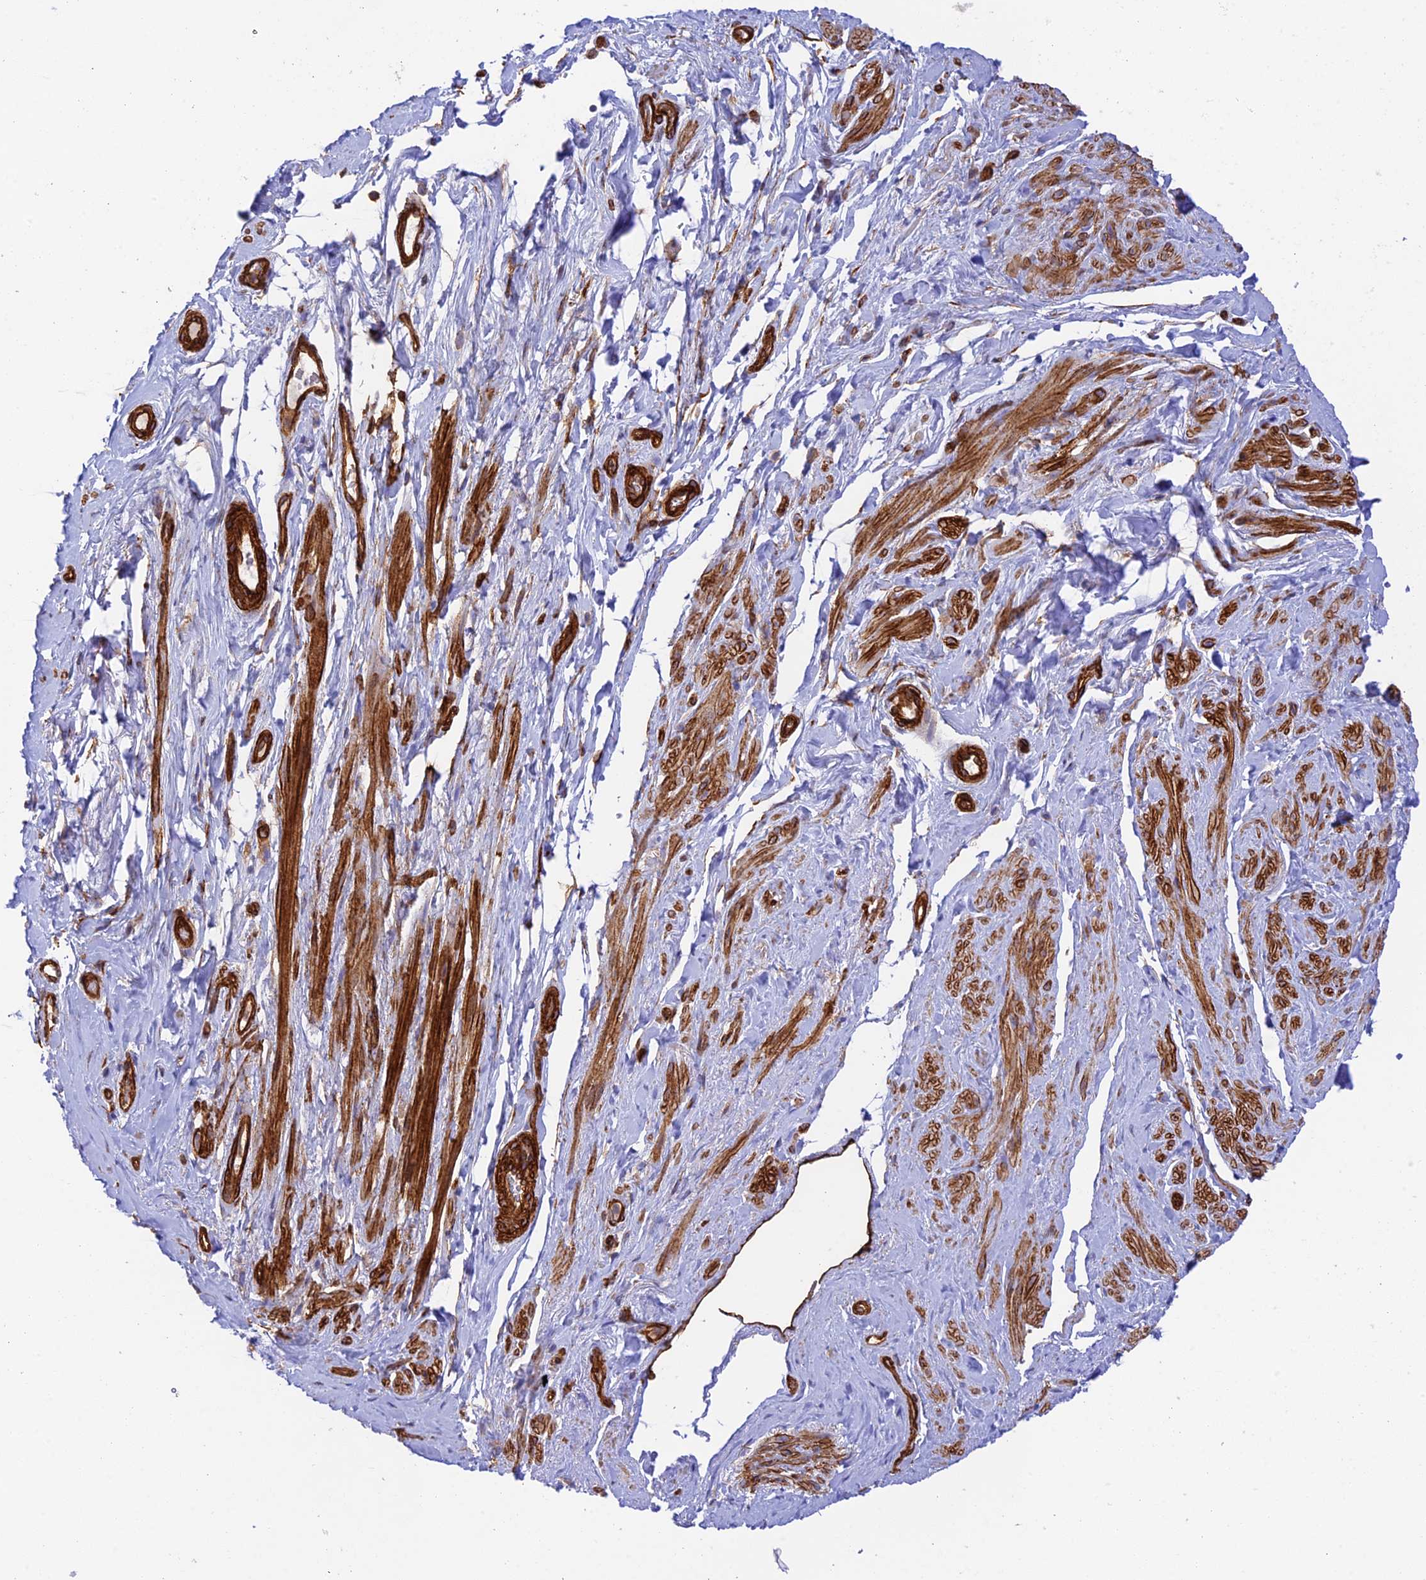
{"staining": {"intensity": "moderate", "quantity": ">75%", "location": "cytoplasmic/membranous"}, "tissue": "smooth muscle", "cell_type": "Smooth muscle cells", "image_type": "normal", "snomed": [{"axis": "morphology", "description": "Normal tissue, NOS"}, {"axis": "topography", "description": "Smooth muscle"}, {"axis": "topography", "description": "Peripheral nerve tissue"}], "caption": "A photomicrograph of human smooth muscle stained for a protein exhibits moderate cytoplasmic/membranous brown staining in smooth muscle cells.", "gene": "MYO9A", "patient": {"sex": "male", "age": 69}}